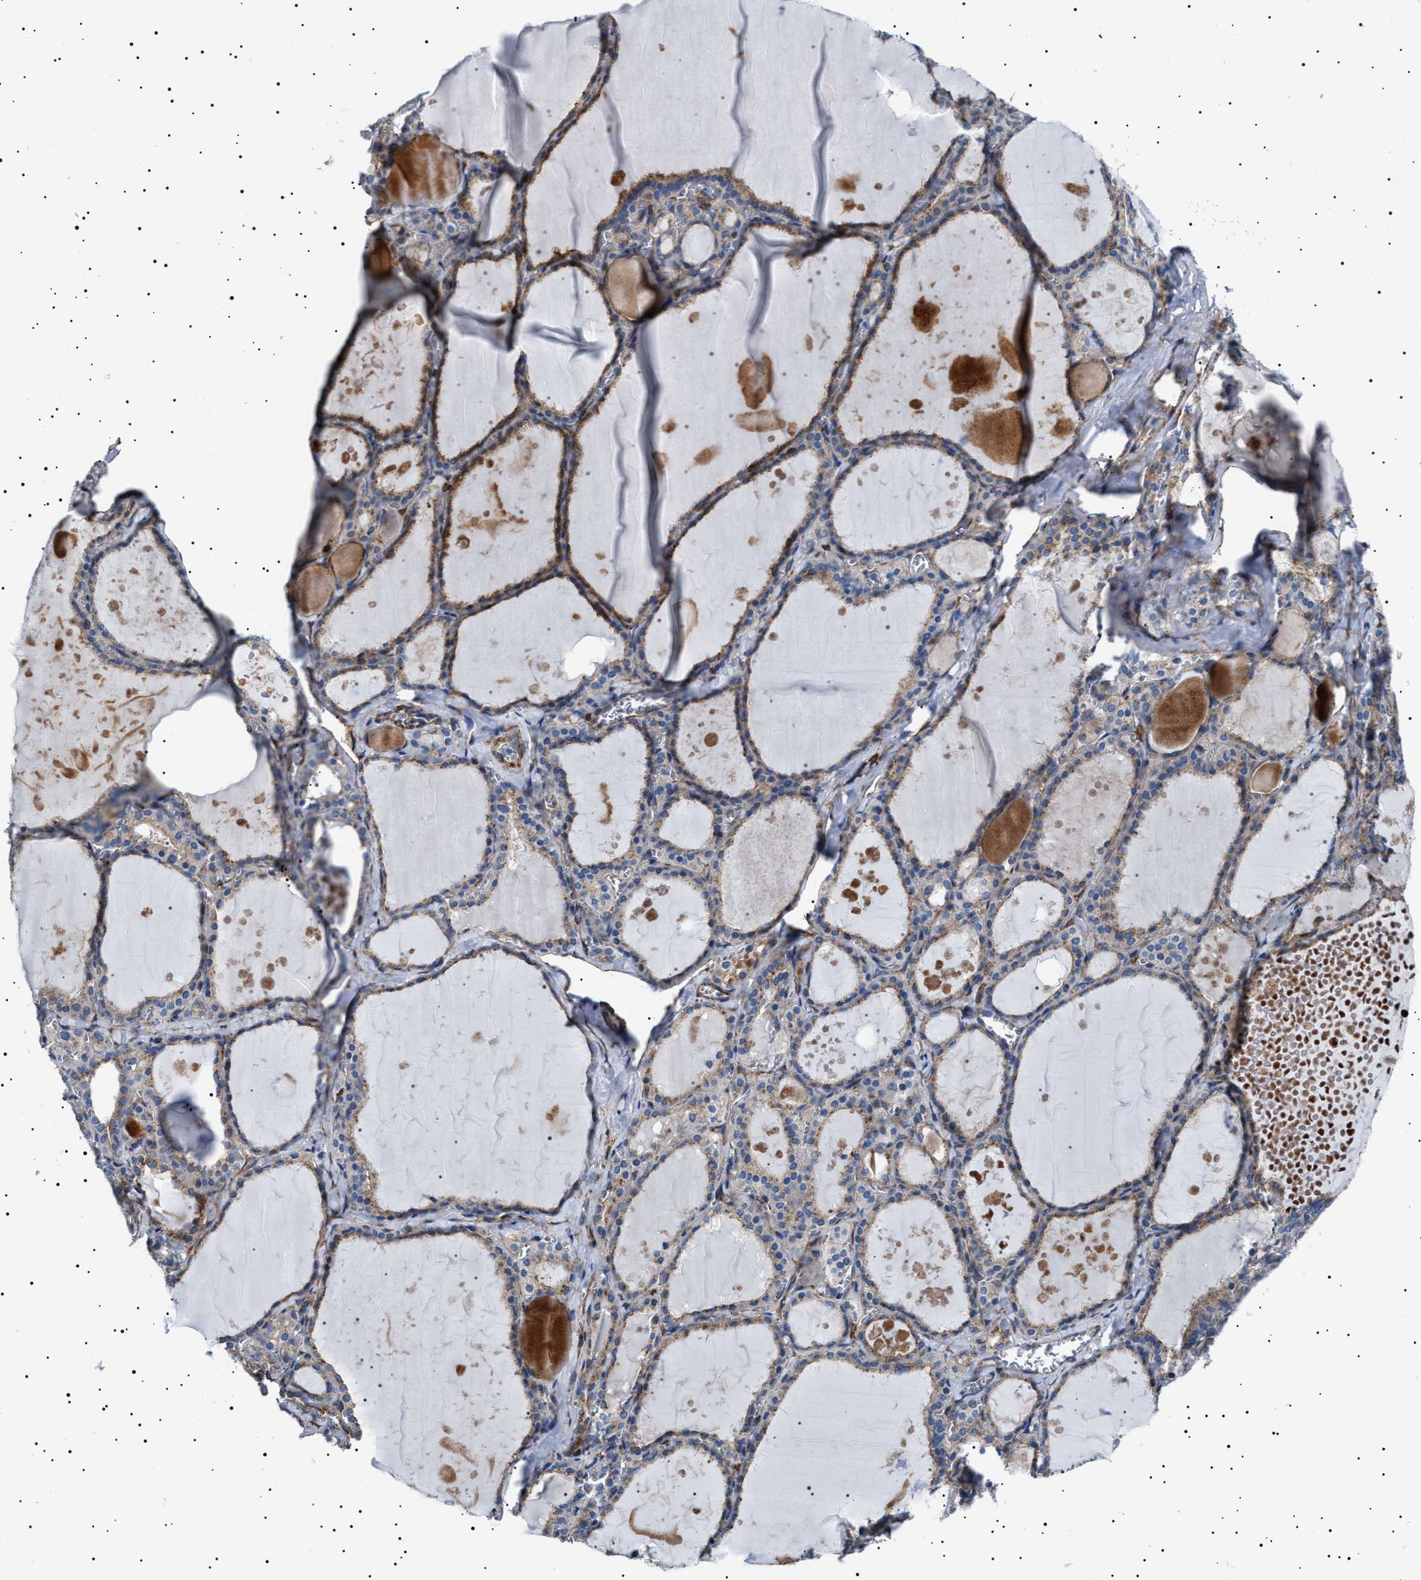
{"staining": {"intensity": "strong", "quantity": ">75%", "location": "cytoplasmic/membranous"}, "tissue": "thyroid gland", "cell_type": "Glandular cells", "image_type": "normal", "snomed": [{"axis": "morphology", "description": "Normal tissue, NOS"}, {"axis": "topography", "description": "Thyroid gland"}], "caption": "Protein staining demonstrates strong cytoplasmic/membranous staining in approximately >75% of glandular cells in benign thyroid gland.", "gene": "NEU1", "patient": {"sex": "male", "age": 56}}